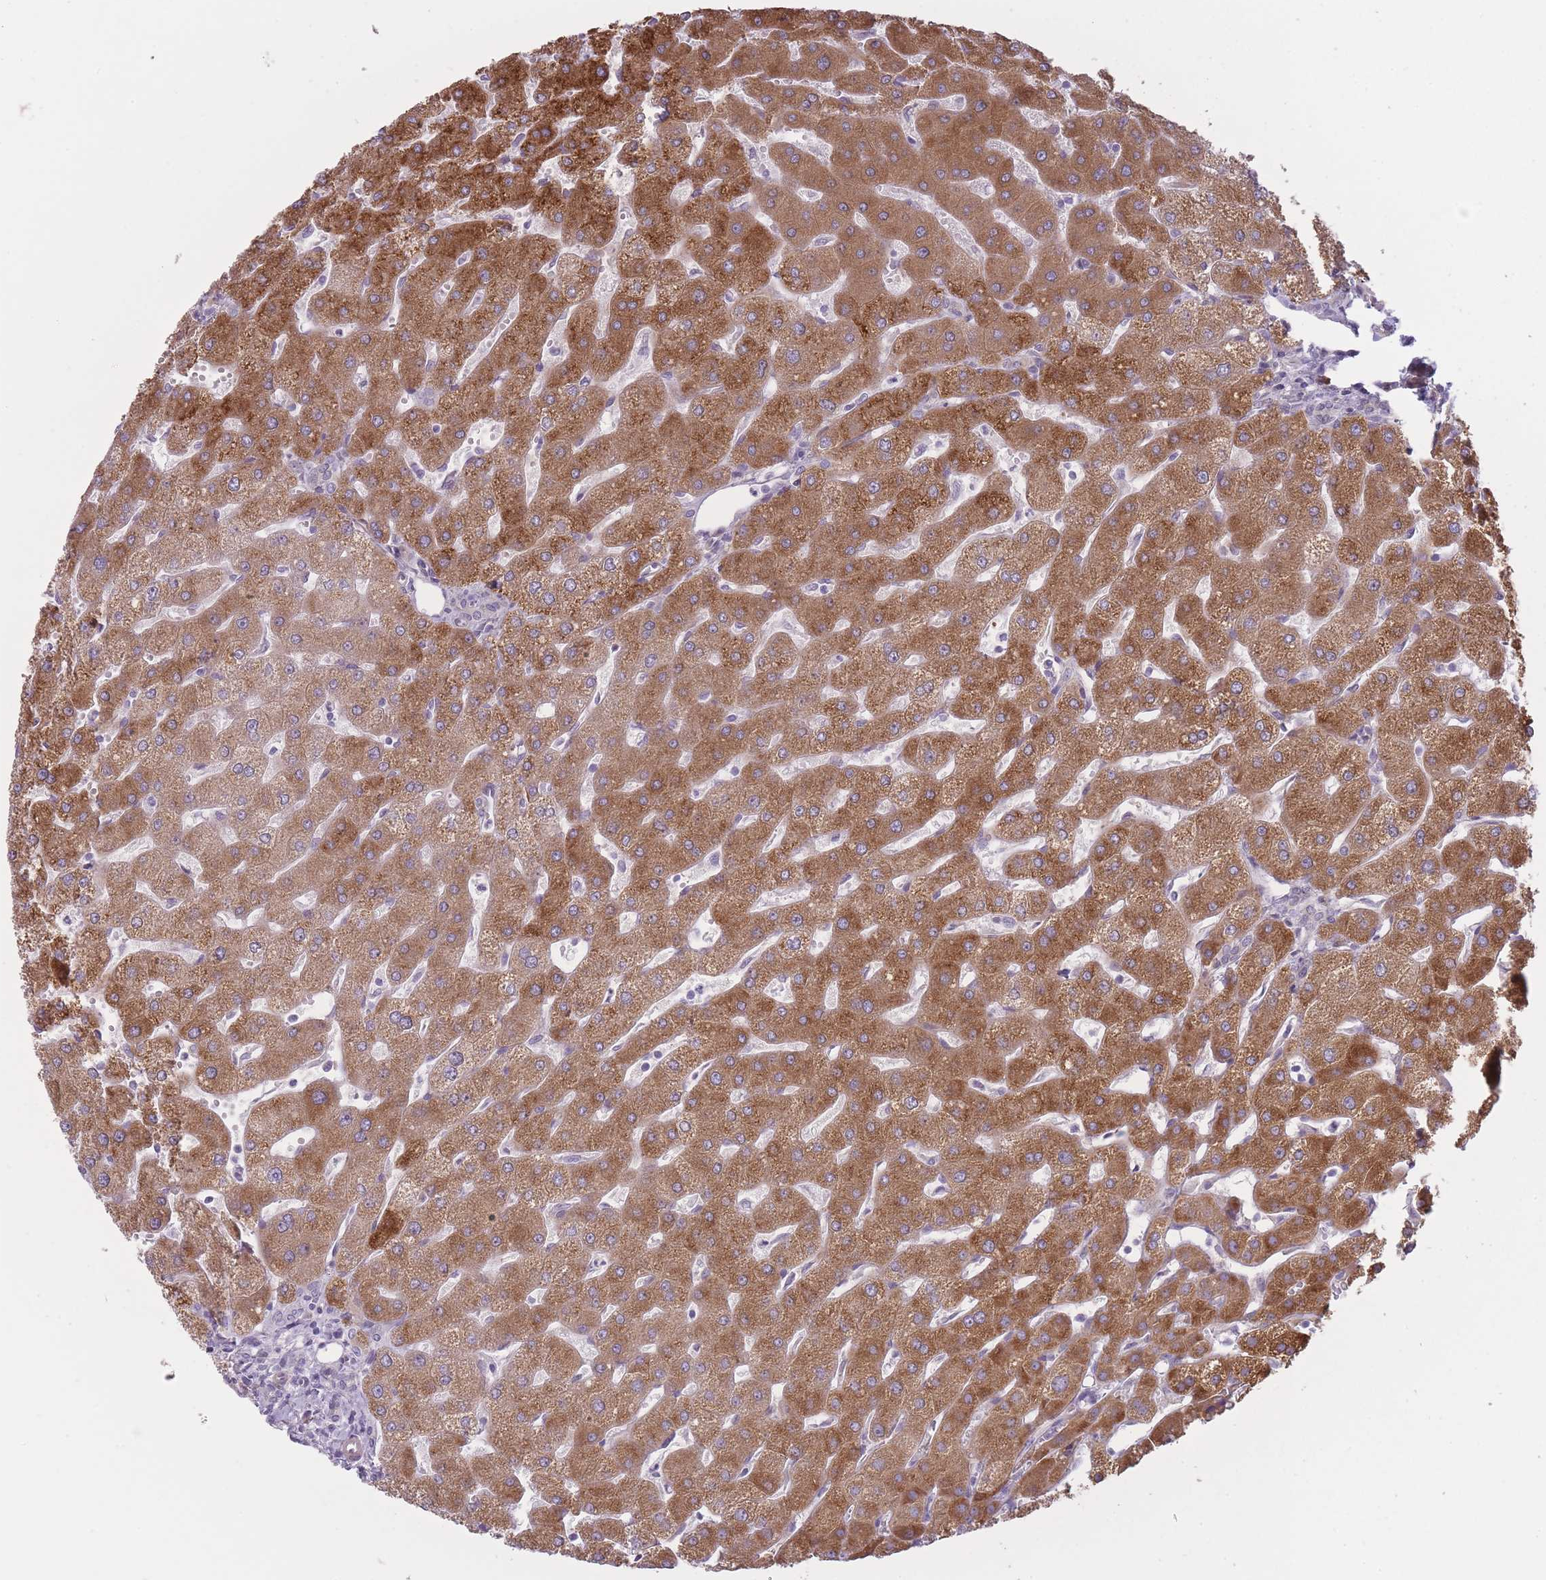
{"staining": {"intensity": "negative", "quantity": "none", "location": "none"}, "tissue": "liver", "cell_type": "Cholangiocytes", "image_type": "normal", "snomed": [{"axis": "morphology", "description": "Normal tissue, NOS"}, {"axis": "topography", "description": "Liver"}], "caption": "An immunohistochemistry (IHC) micrograph of unremarkable liver is shown. There is no staining in cholangiocytes of liver.", "gene": "PGRMC2", "patient": {"sex": "male", "age": 67}}